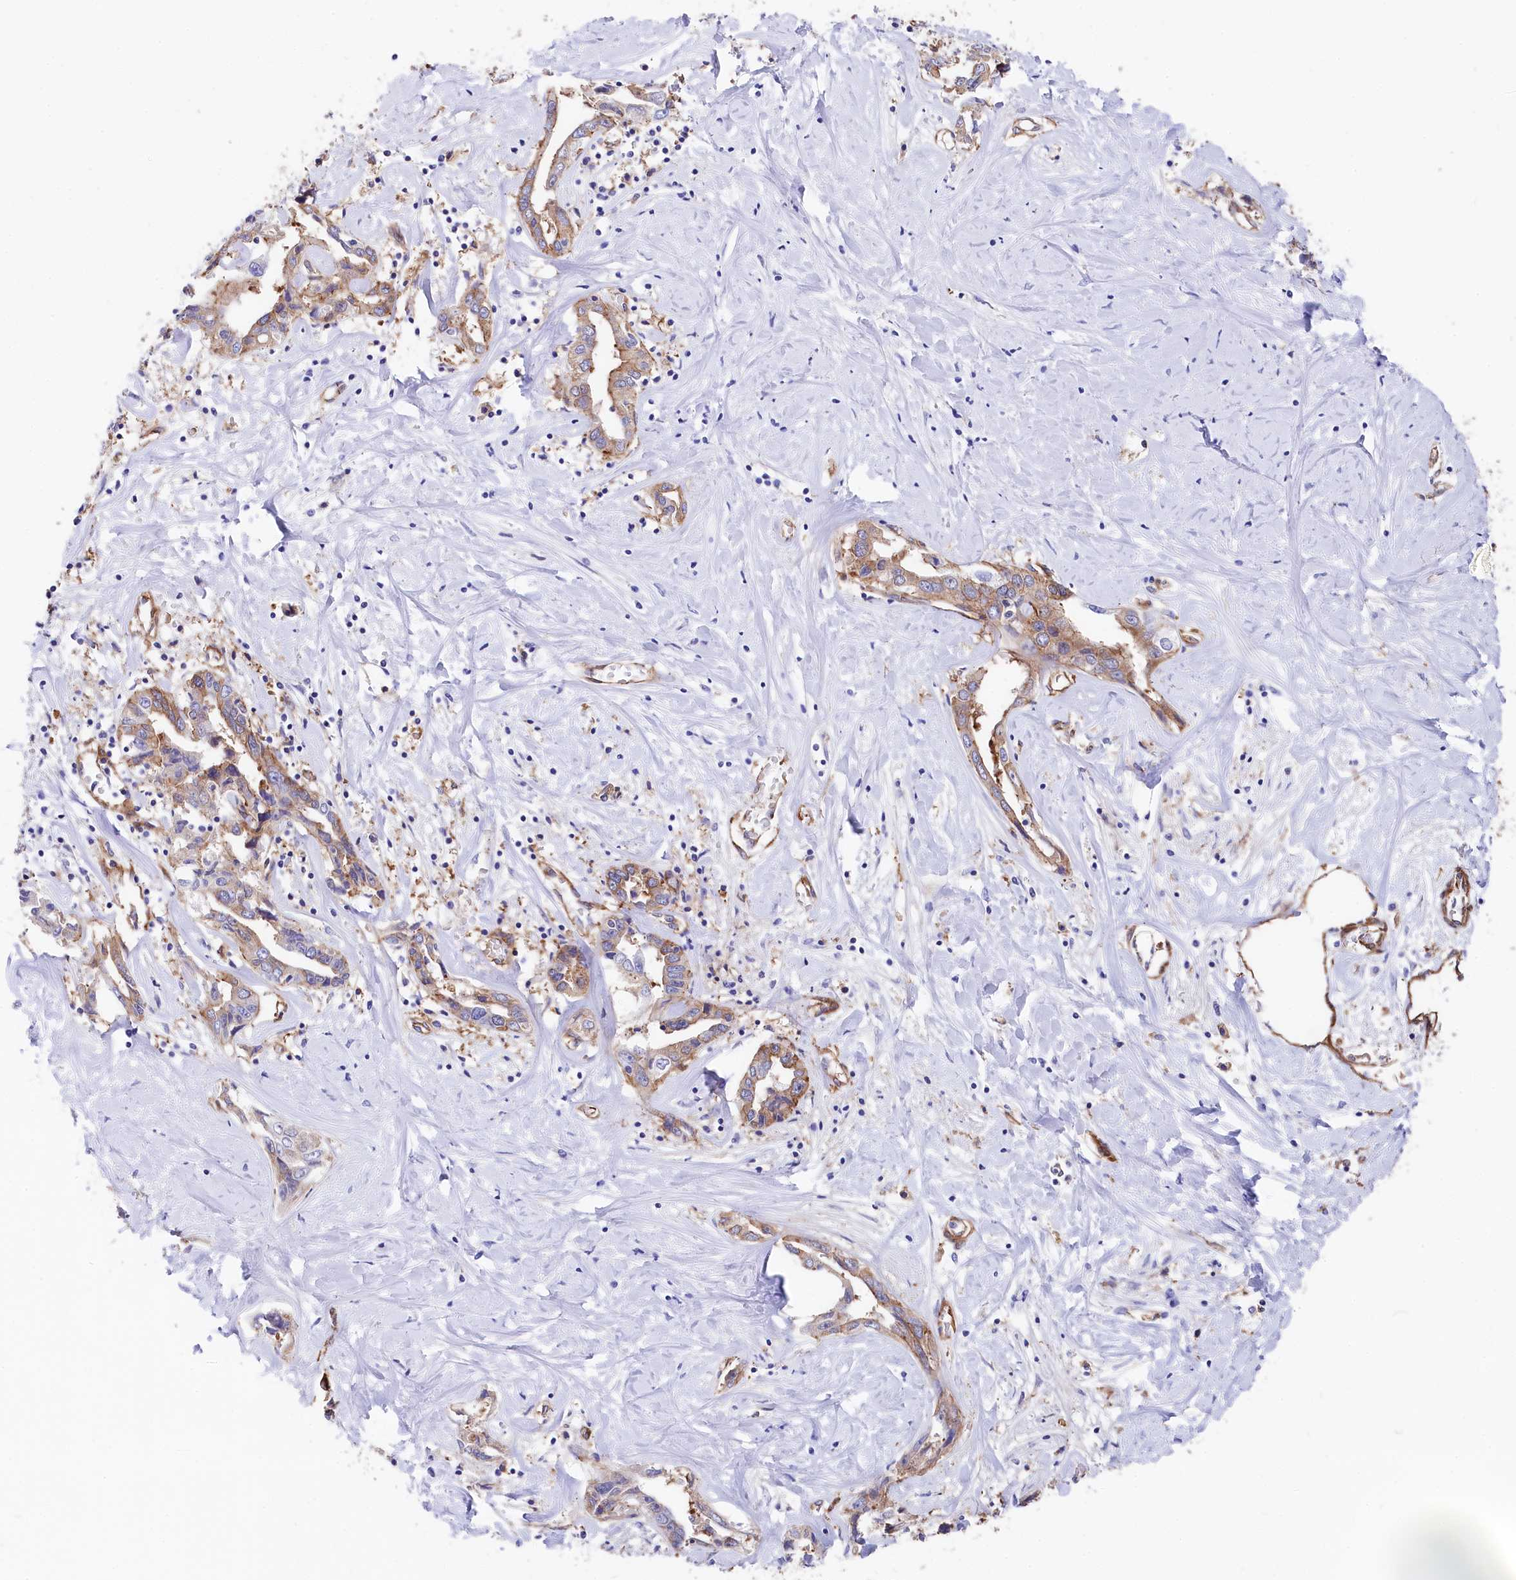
{"staining": {"intensity": "weak", "quantity": "25%-75%", "location": "cytoplasmic/membranous"}, "tissue": "liver cancer", "cell_type": "Tumor cells", "image_type": "cancer", "snomed": [{"axis": "morphology", "description": "Cholangiocarcinoma"}, {"axis": "topography", "description": "Liver"}], "caption": "Liver cancer stained with a protein marker reveals weak staining in tumor cells.", "gene": "TNKS1BP1", "patient": {"sex": "male", "age": 59}}